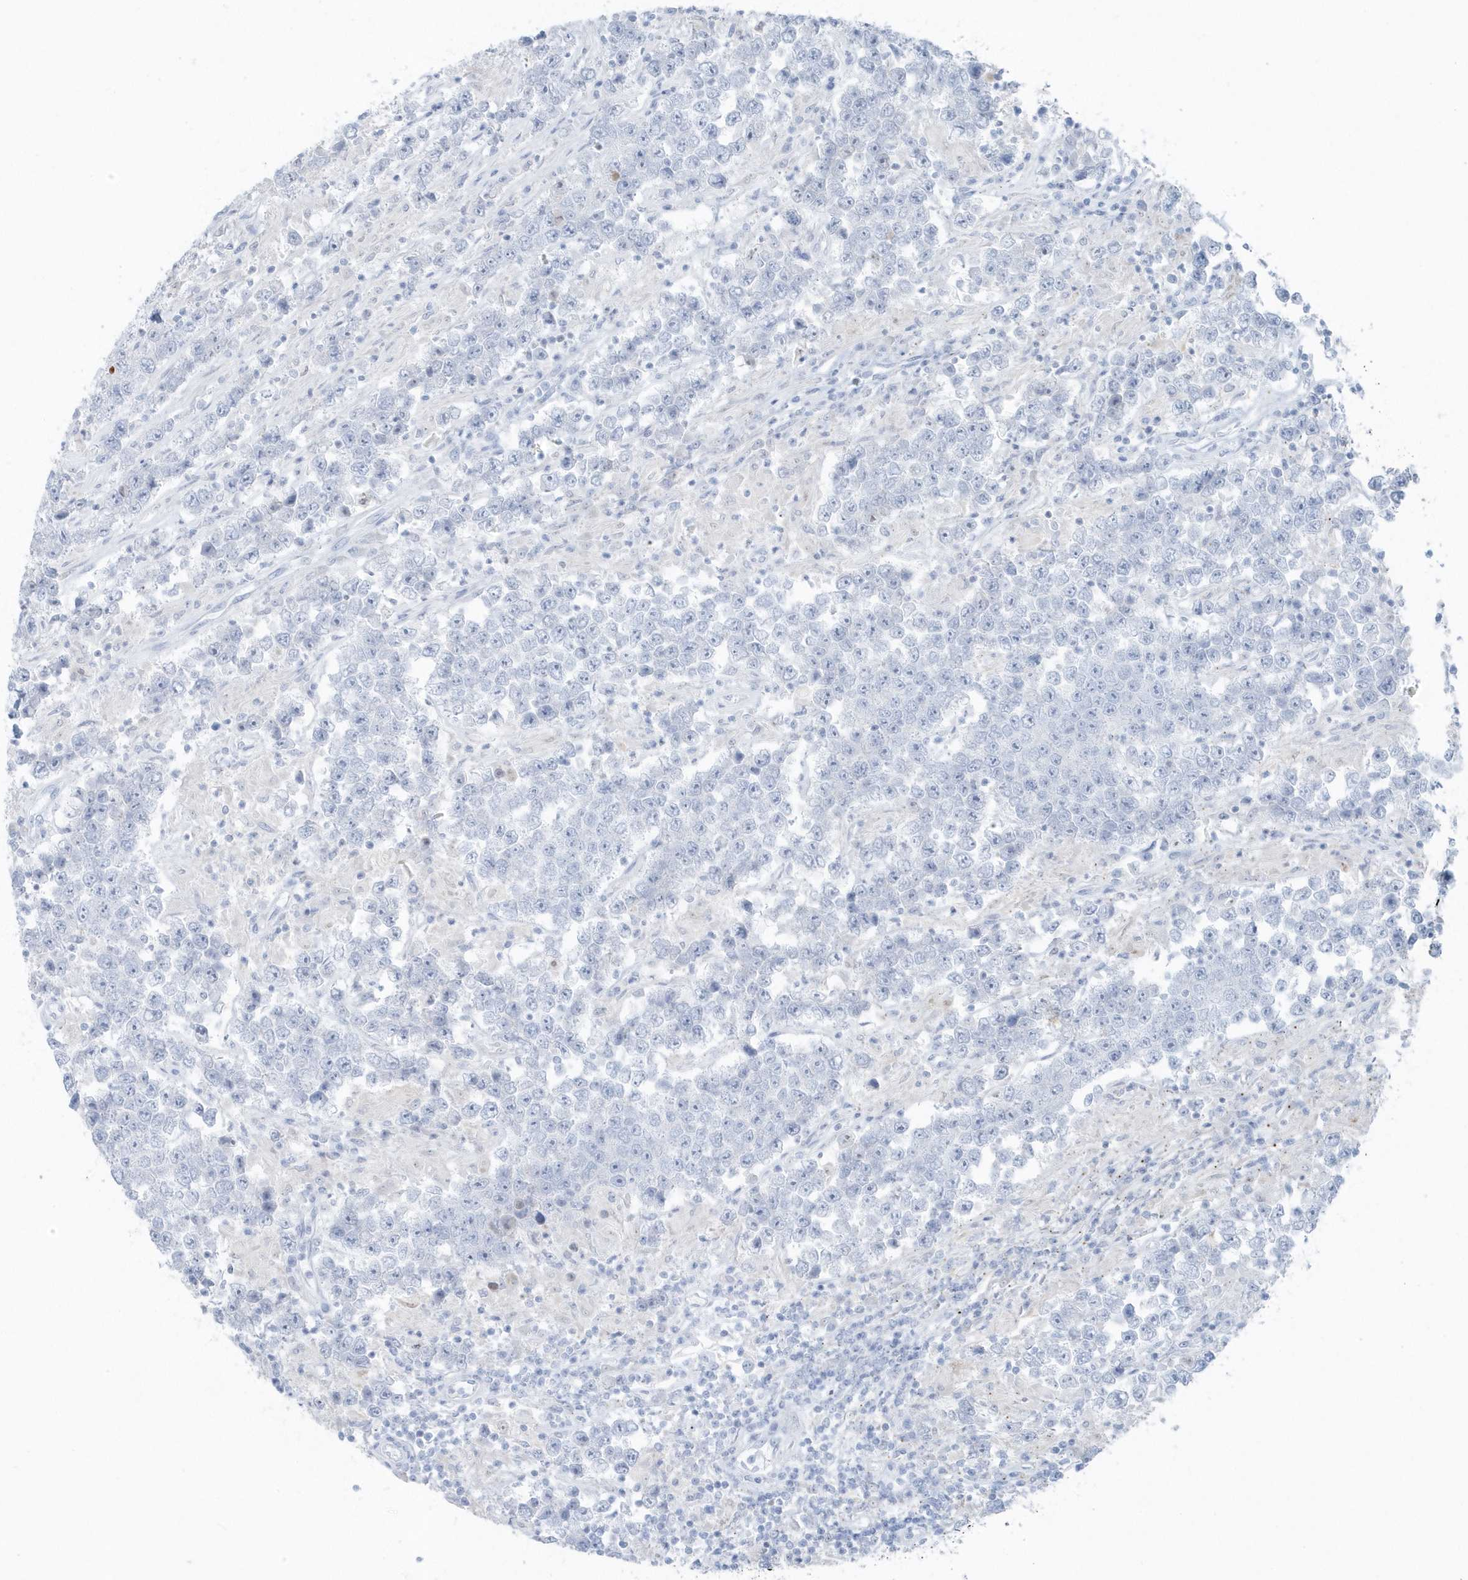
{"staining": {"intensity": "negative", "quantity": "none", "location": "none"}, "tissue": "testis cancer", "cell_type": "Tumor cells", "image_type": "cancer", "snomed": [{"axis": "morphology", "description": "Normal tissue, NOS"}, {"axis": "morphology", "description": "Urothelial carcinoma, High grade"}, {"axis": "morphology", "description": "Seminoma, NOS"}, {"axis": "morphology", "description": "Carcinoma, Embryonal, NOS"}, {"axis": "topography", "description": "Urinary bladder"}, {"axis": "topography", "description": "Testis"}], "caption": "IHC image of neoplastic tissue: human testis cancer stained with DAB (3,3'-diaminobenzidine) shows no significant protein positivity in tumor cells.", "gene": "FAM98A", "patient": {"sex": "male", "age": 41}}